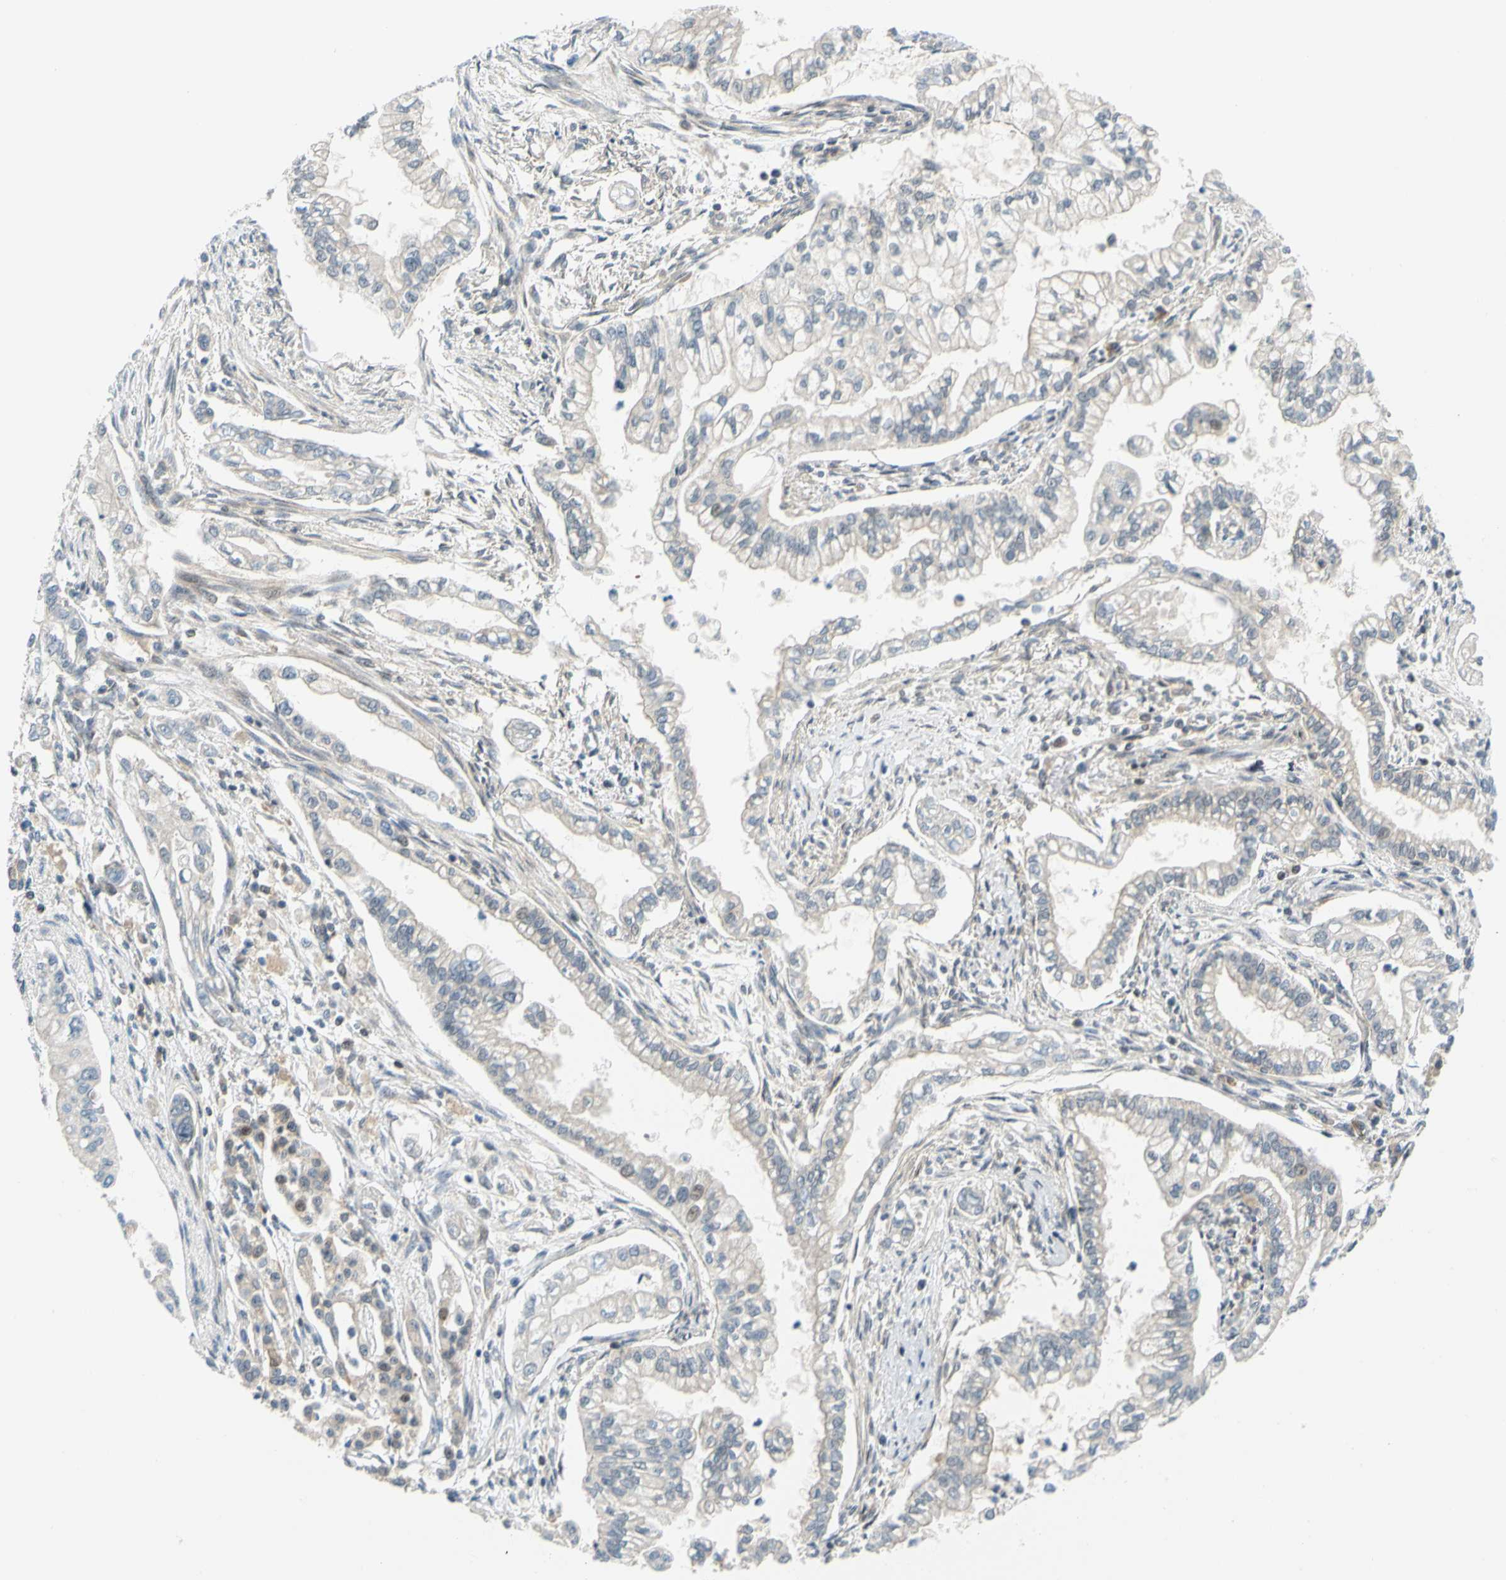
{"staining": {"intensity": "negative", "quantity": "none", "location": "none"}, "tissue": "pancreatic cancer", "cell_type": "Tumor cells", "image_type": "cancer", "snomed": [{"axis": "morphology", "description": "Normal tissue, NOS"}, {"axis": "topography", "description": "Pancreas"}], "caption": "The photomicrograph demonstrates no staining of tumor cells in pancreatic cancer.", "gene": "MAPK9", "patient": {"sex": "male", "age": 42}}